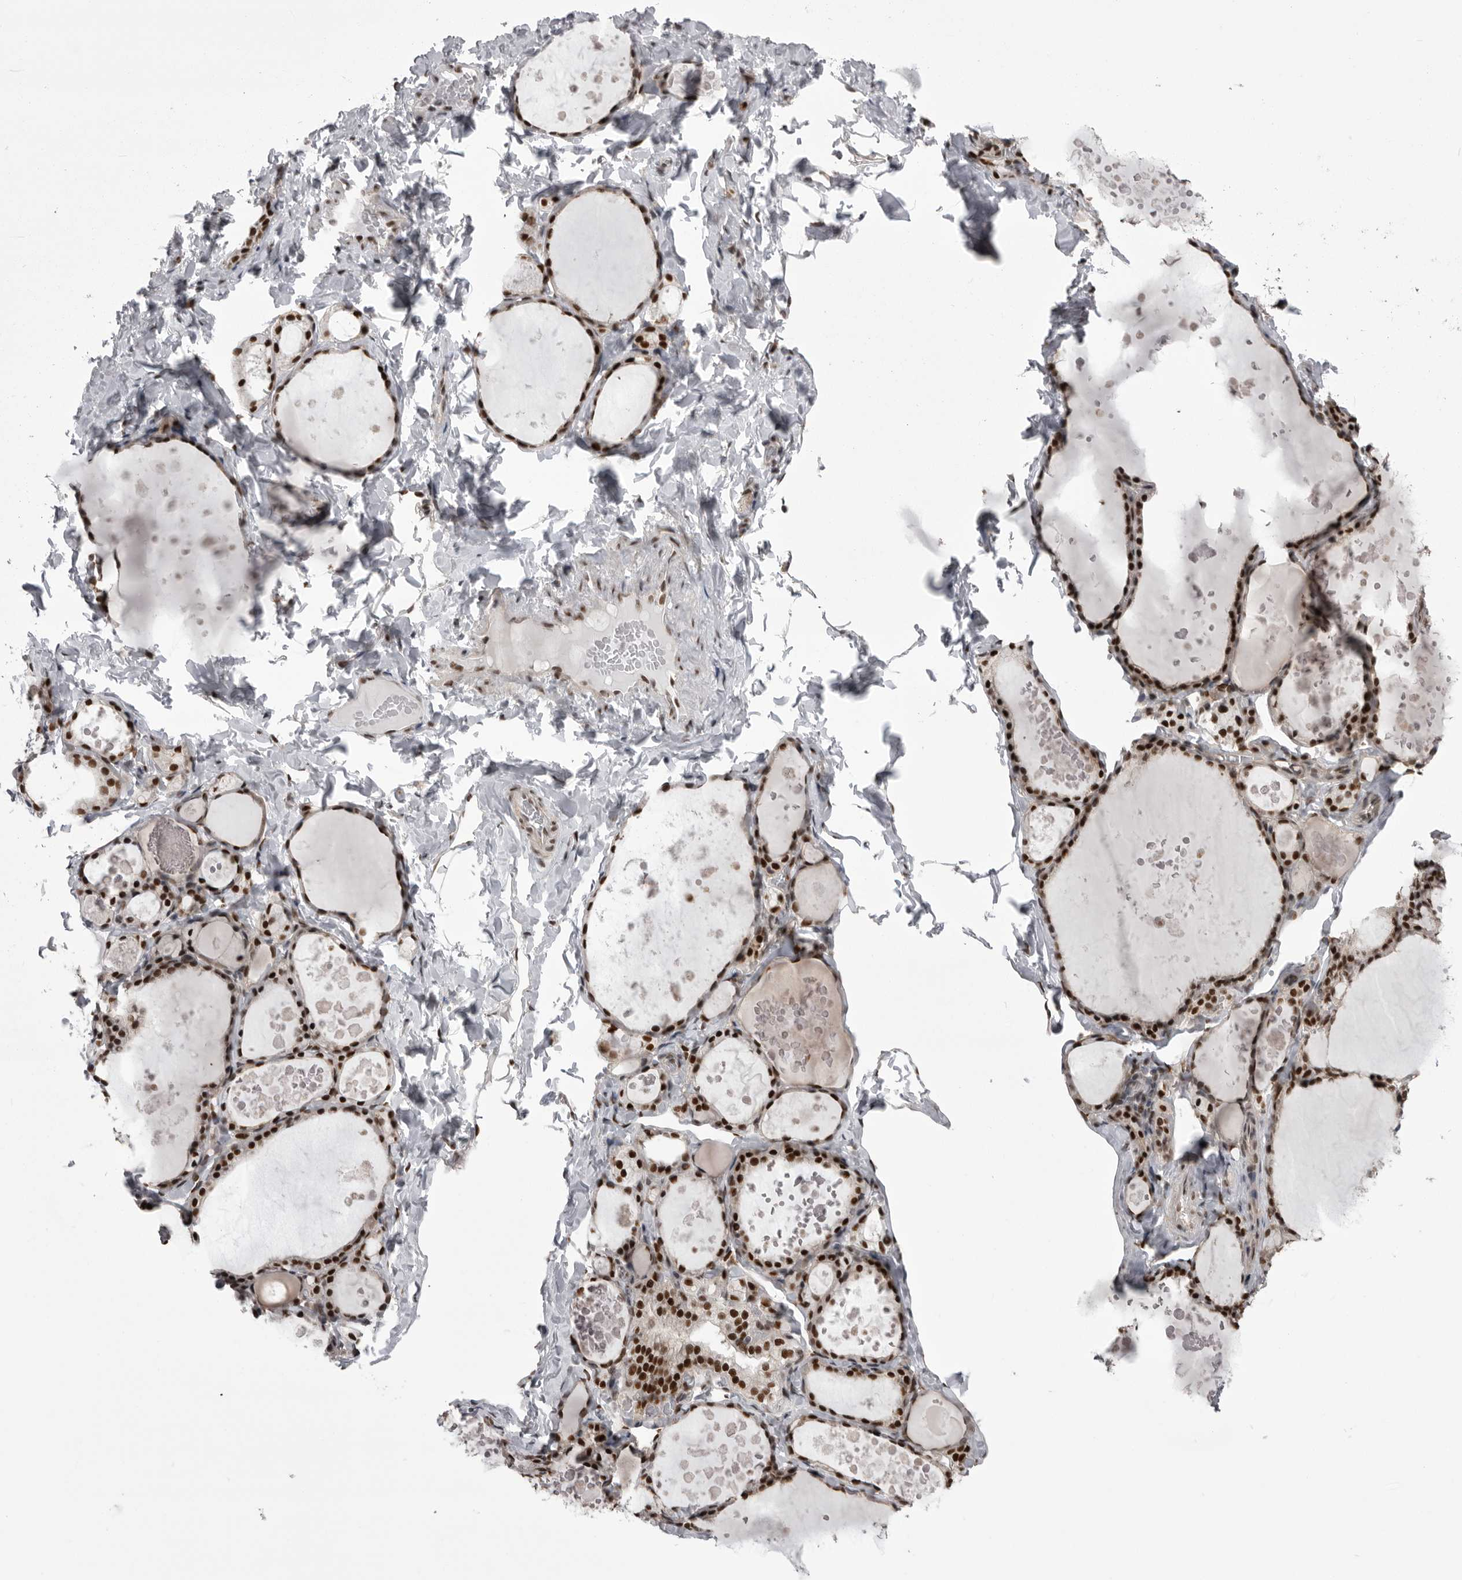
{"staining": {"intensity": "strong", "quantity": ">75%", "location": "nuclear"}, "tissue": "thyroid gland", "cell_type": "Glandular cells", "image_type": "normal", "snomed": [{"axis": "morphology", "description": "Normal tissue, NOS"}, {"axis": "topography", "description": "Thyroid gland"}], "caption": "Glandular cells exhibit strong nuclear staining in about >75% of cells in unremarkable thyroid gland. (DAB (3,3'-diaminobenzidine) = brown stain, brightfield microscopy at high magnification).", "gene": "MEPCE", "patient": {"sex": "male", "age": 56}}